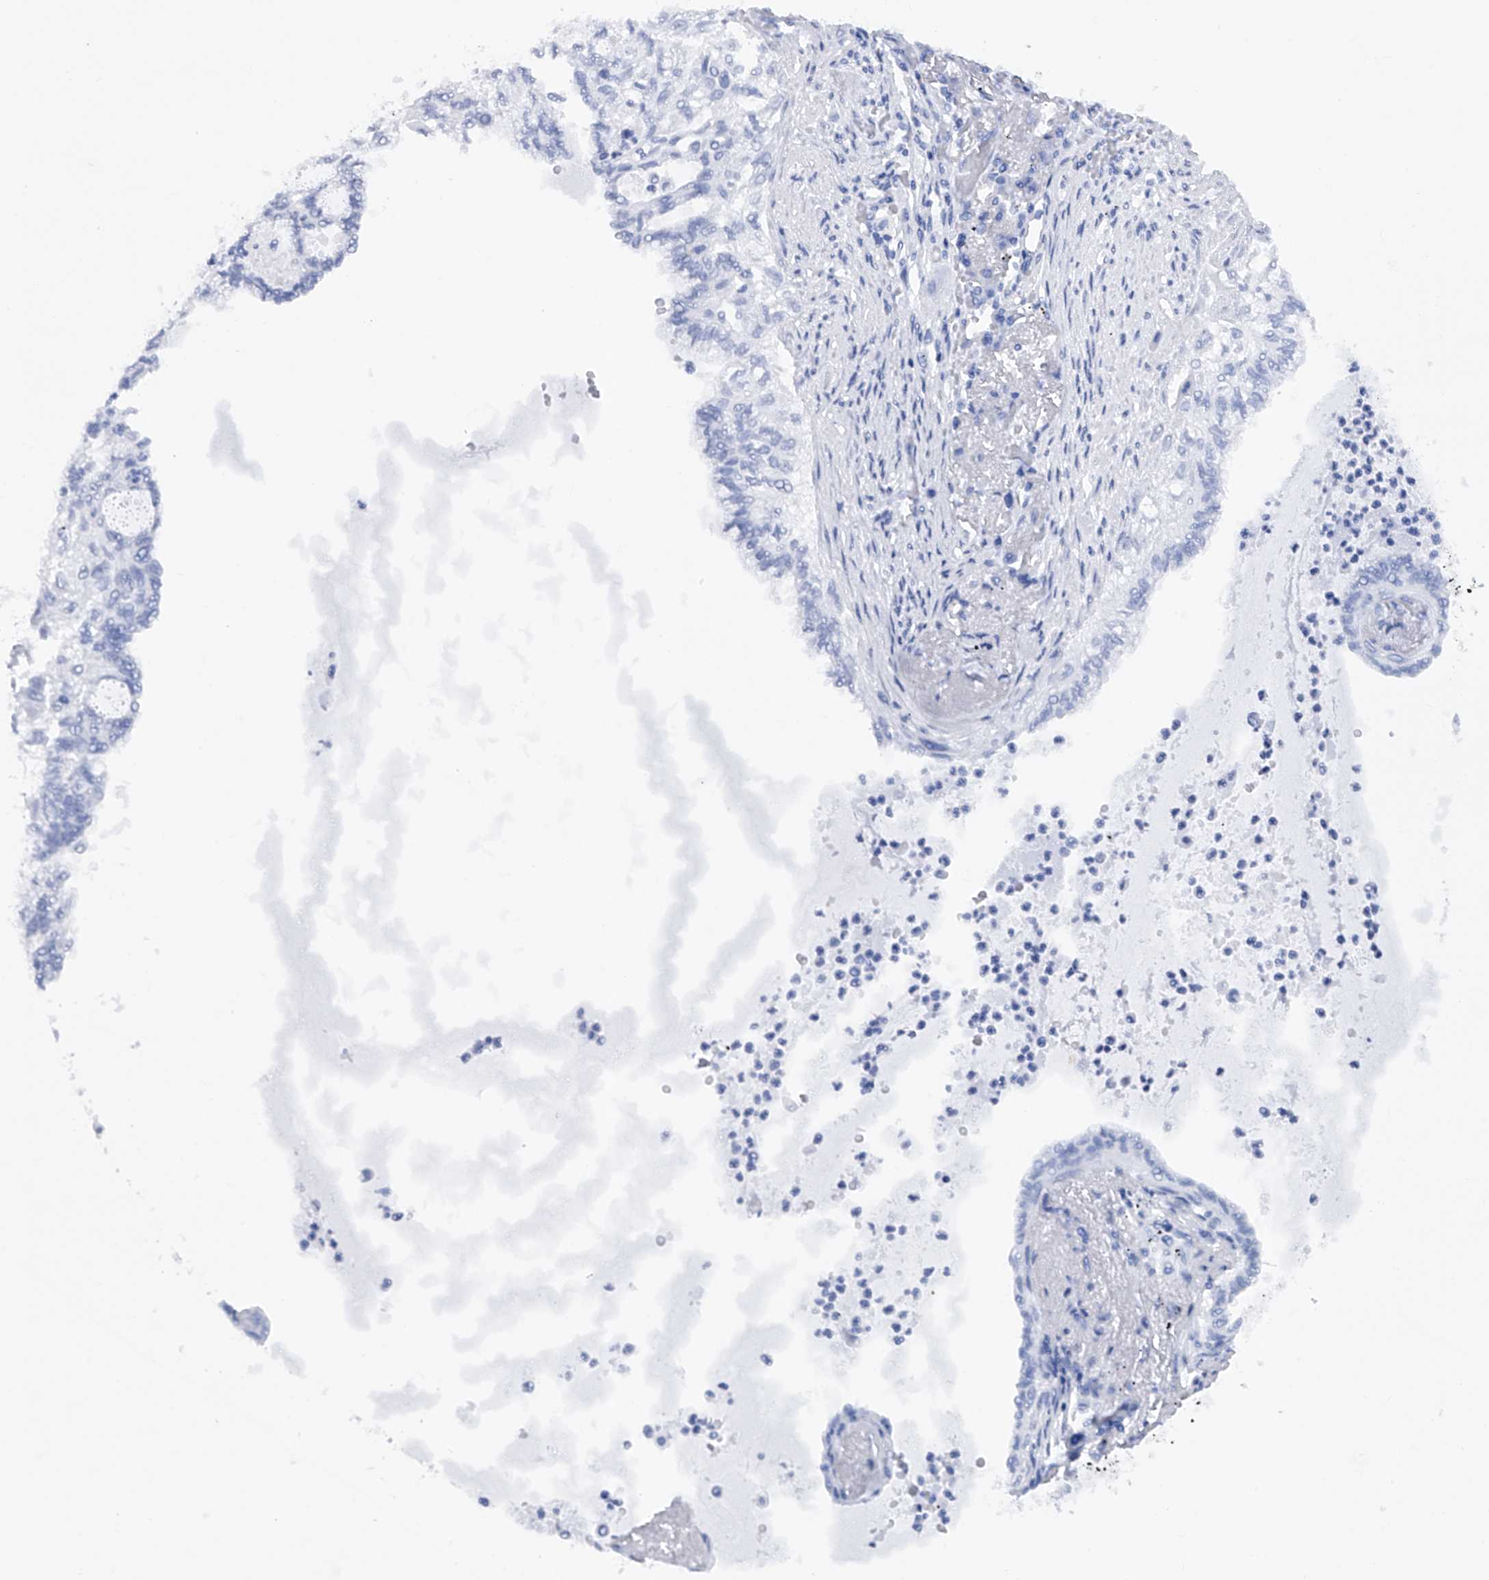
{"staining": {"intensity": "negative", "quantity": "none", "location": "none"}, "tissue": "lung cancer", "cell_type": "Tumor cells", "image_type": "cancer", "snomed": [{"axis": "morphology", "description": "Adenocarcinoma, NOS"}, {"axis": "topography", "description": "Lung"}], "caption": "This is an IHC image of human lung adenocarcinoma. There is no positivity in tumor cells.", "gene": "PDSS2", "patient": {"sex": "female", "age": 70}}